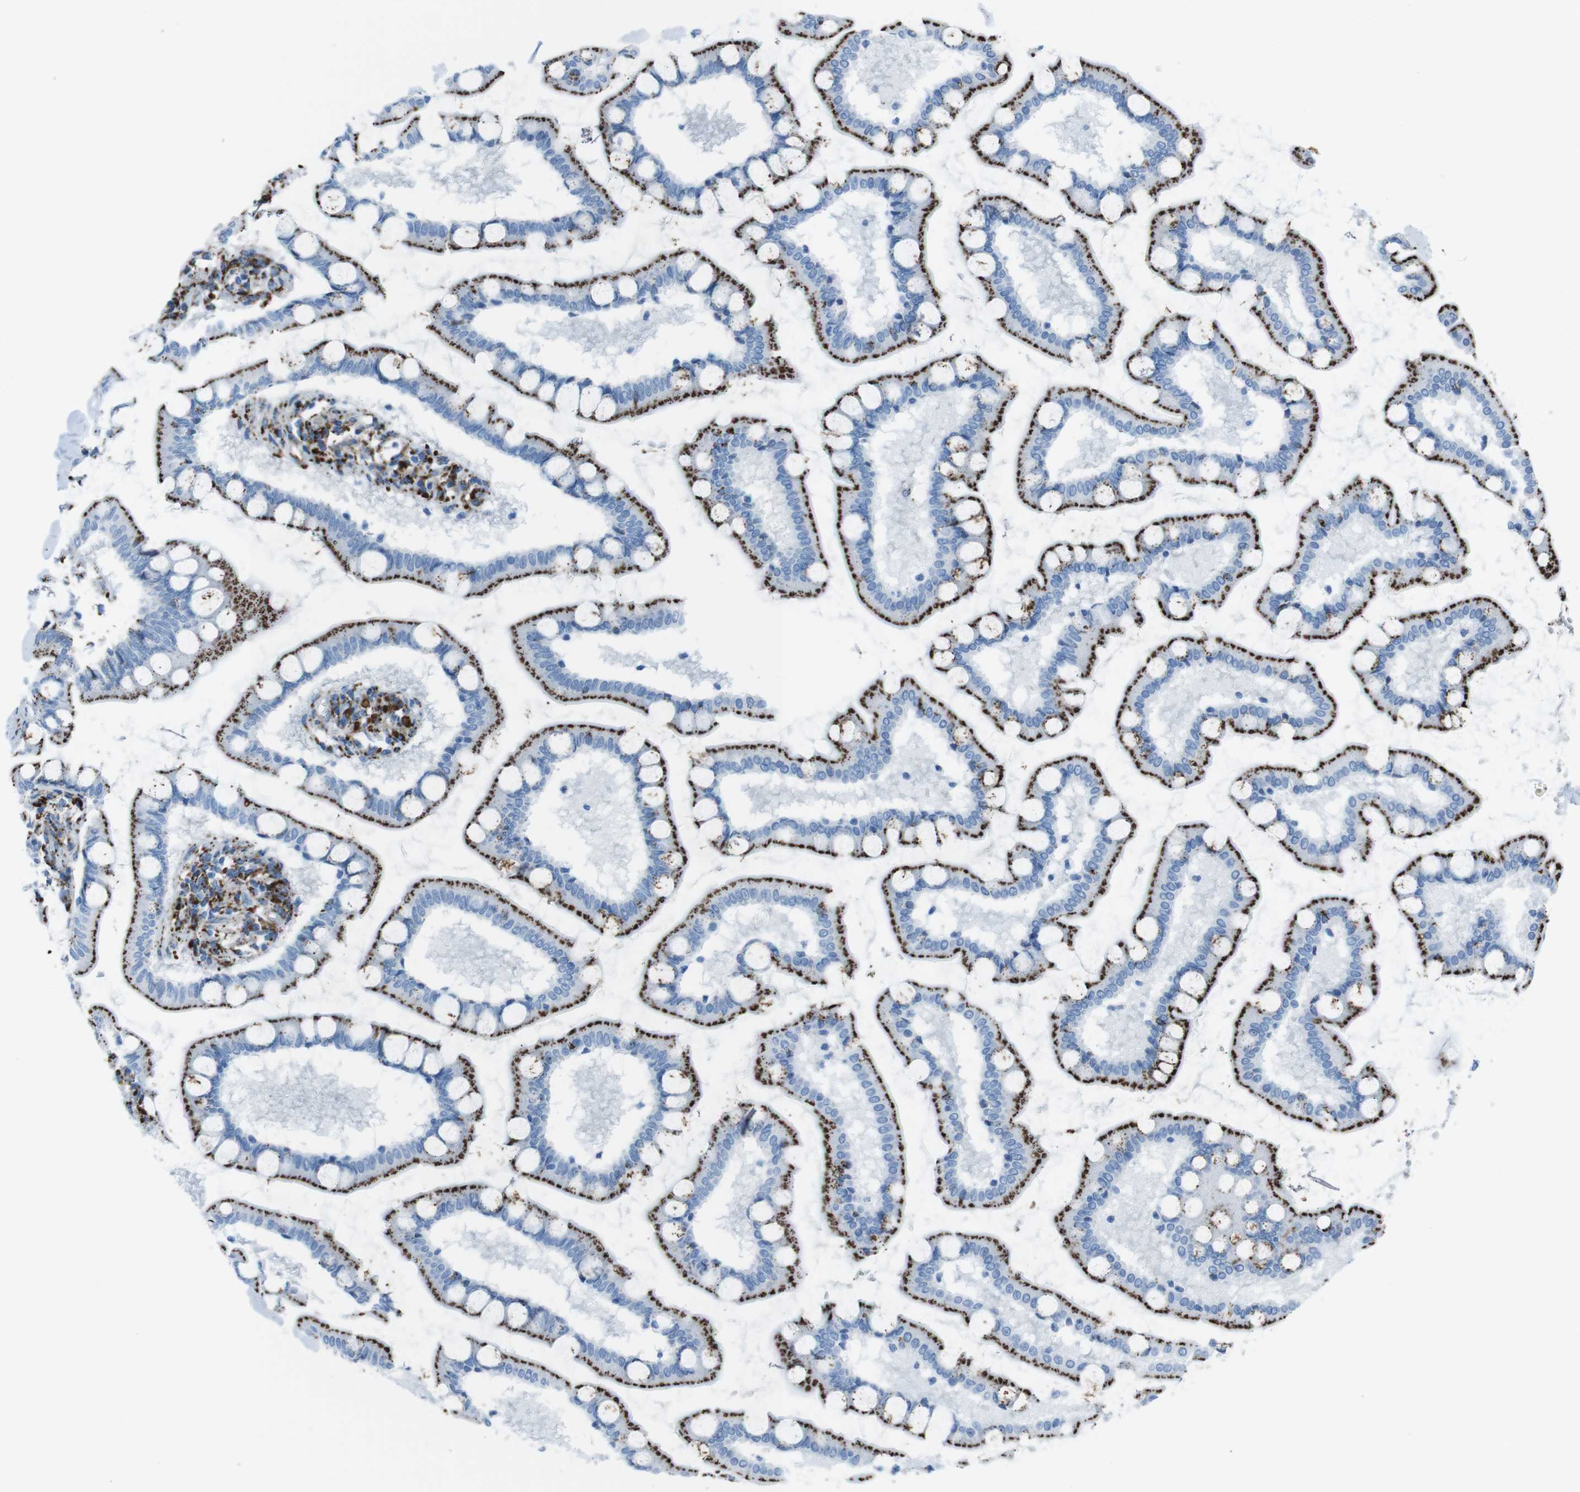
{"staining": {"intensity": "strong", "quantity": ">75%", "location": "cytoplasmic/membranous"}, "tissue": "small intestine", "cell_type": "Glandular cells", "image_type": "normal", "snomed": [{"axis": "morphology", "description": "Normal tissue, NOS"}, {"axis": "topography", "description": "Small intestine"}], "caption": "Strong cytoplasmic/membranous protein expression is seen in approximately >75% of glandular cells in small intestine. (DAB = brown stain, brightfield microscopy at high magnification).", "gene": "SCARB2", "patient": {"sex": "male", "age": 41}}